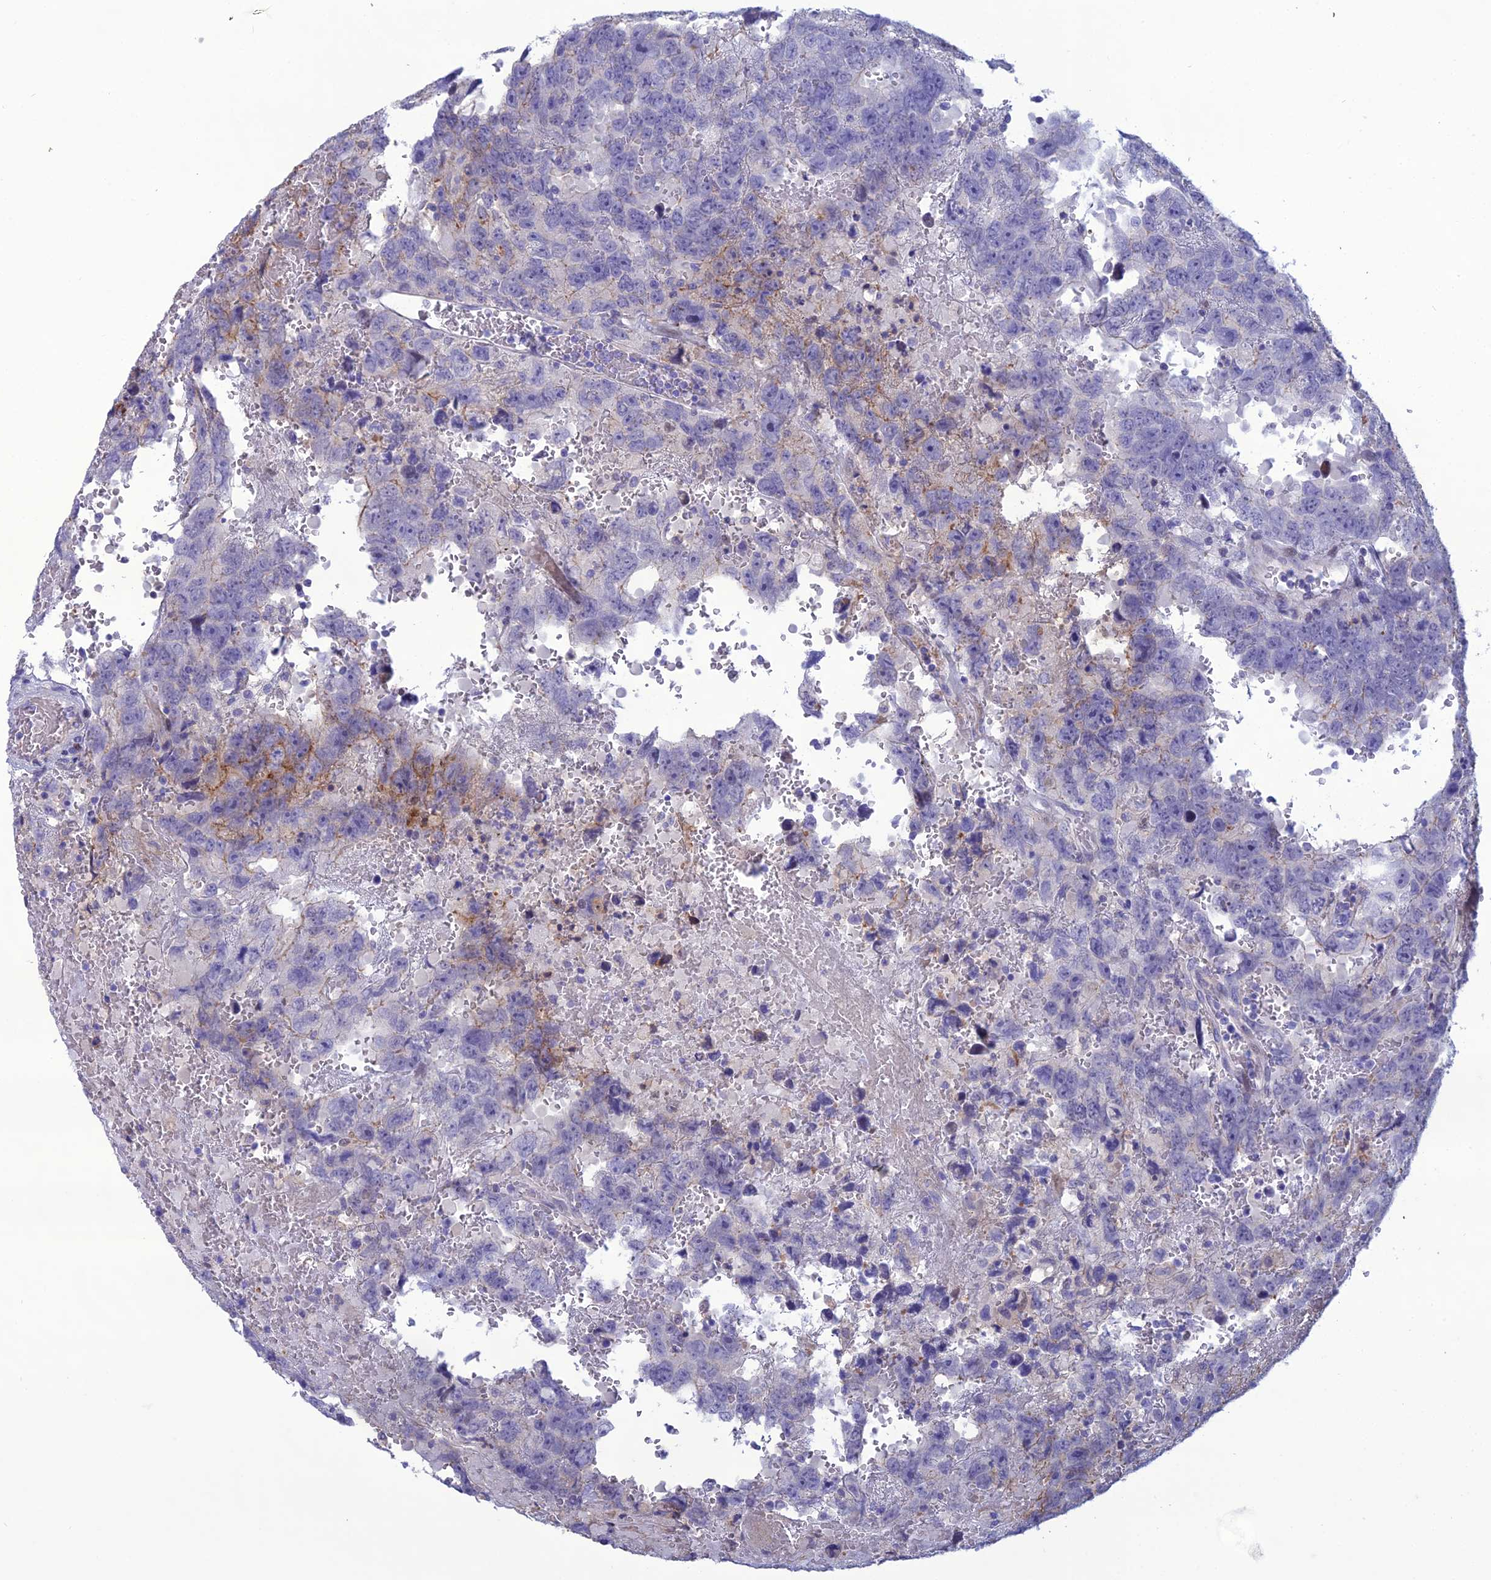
{"staining": {"intensity": "moderate", "quantity": "<25%", "location": "cytoplasmic/membranous"}, "tissue": "testis cancer", "cell_type": "Tumor cells", "image_type": "cancer", "snomed": [{"axis": "morphology", "description": "Carcinoma, Embryonal, NOS"}, {"axis": "topography", "description": "Testis"}], "caption": "Immunohistochemistry (IHC) staining of testis cancer, which displays low levels of moderate cytoplasmic/membranous expression in about <25% of tumor cells indicating moderate cytoplasmic/membranous protein positivity. The staining was performed using DAB (brown) for protein detection and nuclei were counterstained in hematoxylin (blue).", "gene": "CRB2", "patient": {"sex": "male", "age": 45}}